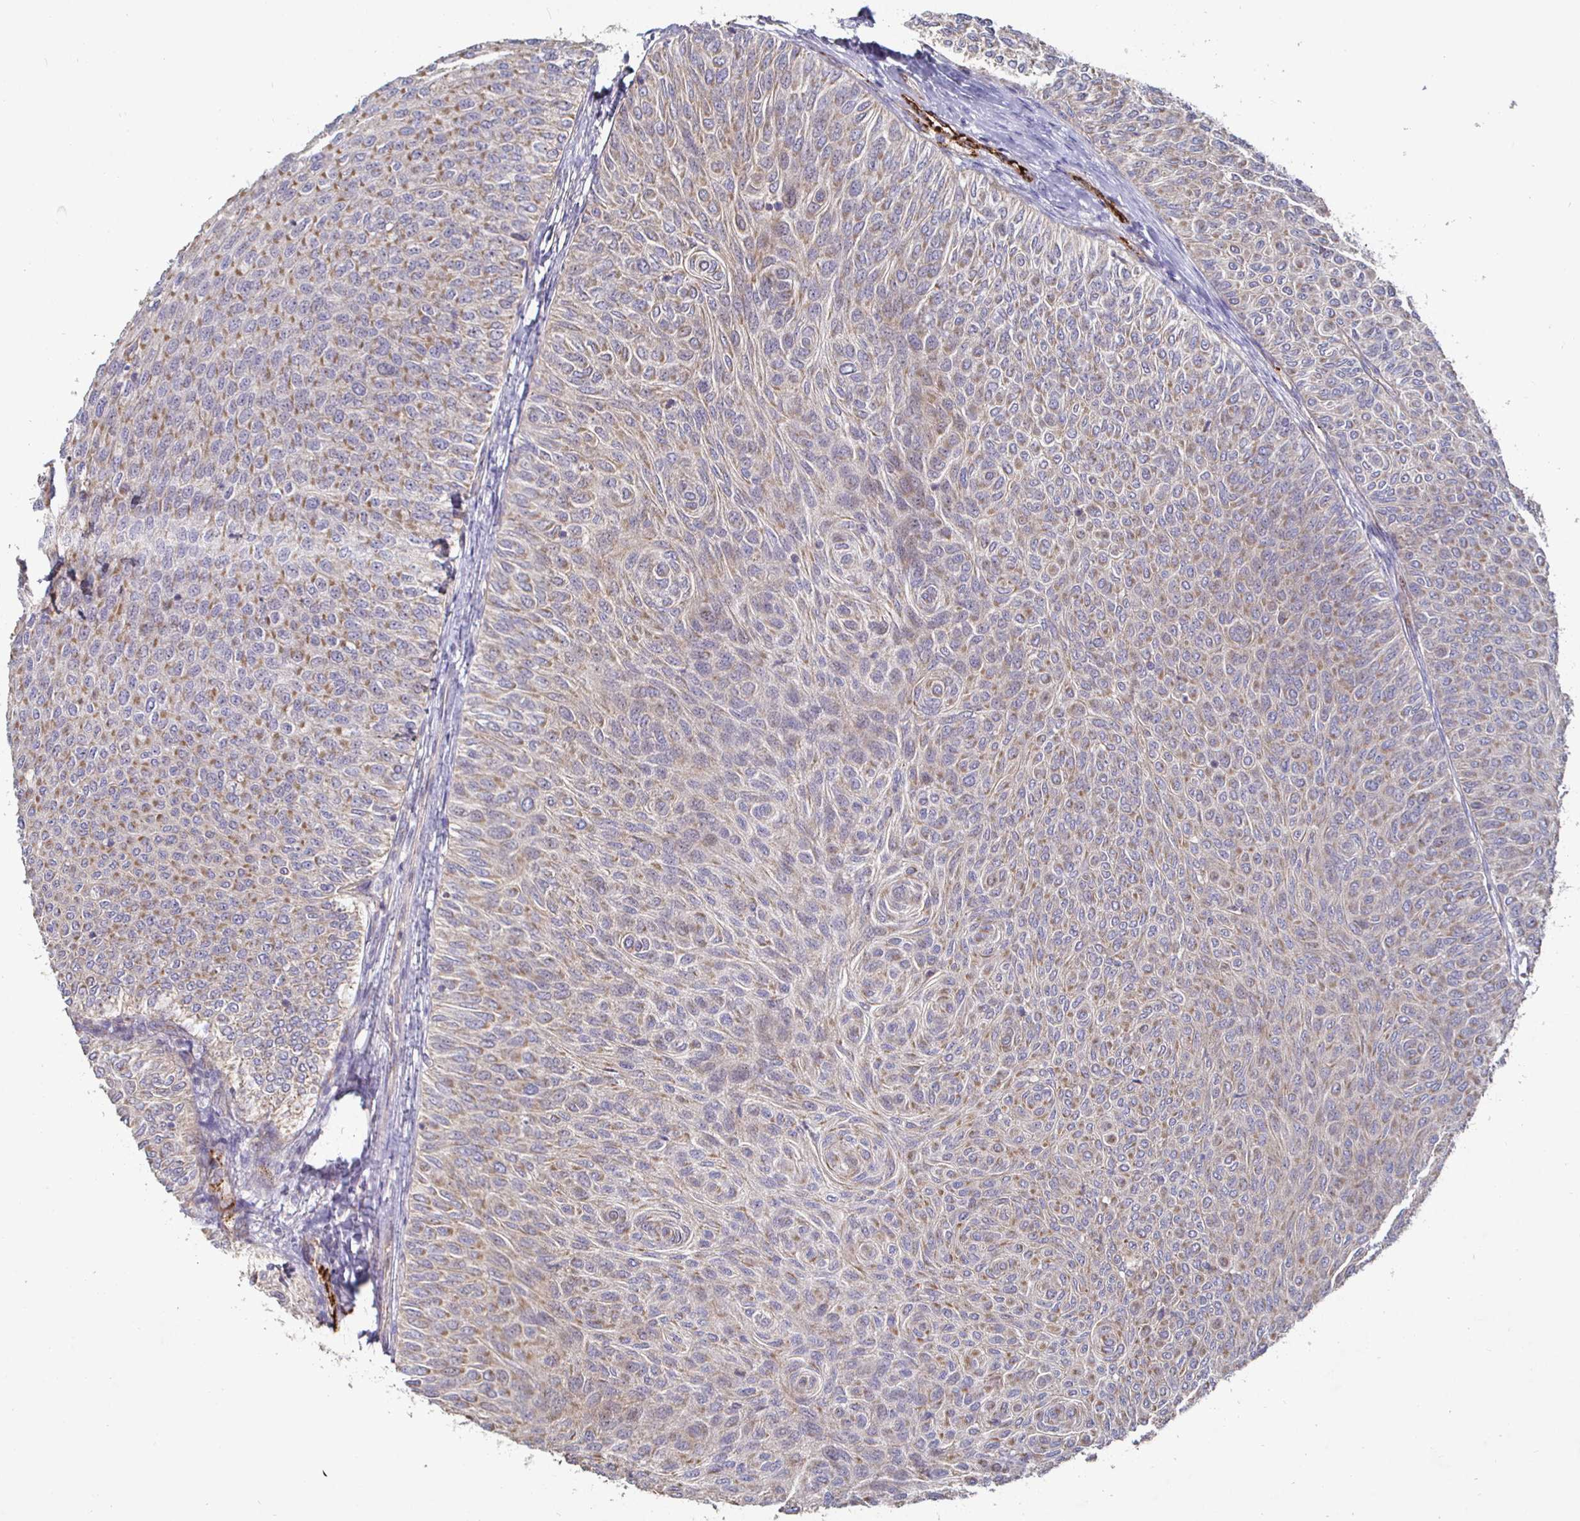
{"staining": {"intensity": "moderate", "quantity": "25%-75%", "location": "cytoplasmic/membranous"}, "tissue": "urothelial cancer", "cell_type": "Tumor cells", "image_type": "cancer", "snomed": [{"axis": "morphology", "description": "Urothelial carcinoma, Low grade"}, {"axis": "topography", "description": "Urinary bladder"}], "caption": "There is medium levels of moderate cytoplasmic/membranous staining in tumor cells of urothelial cancer, as demonstrated by immunohistochemical staining (brown color).", "gene": "NRSN1", "patient": {"sex": "male", "age": 78}}